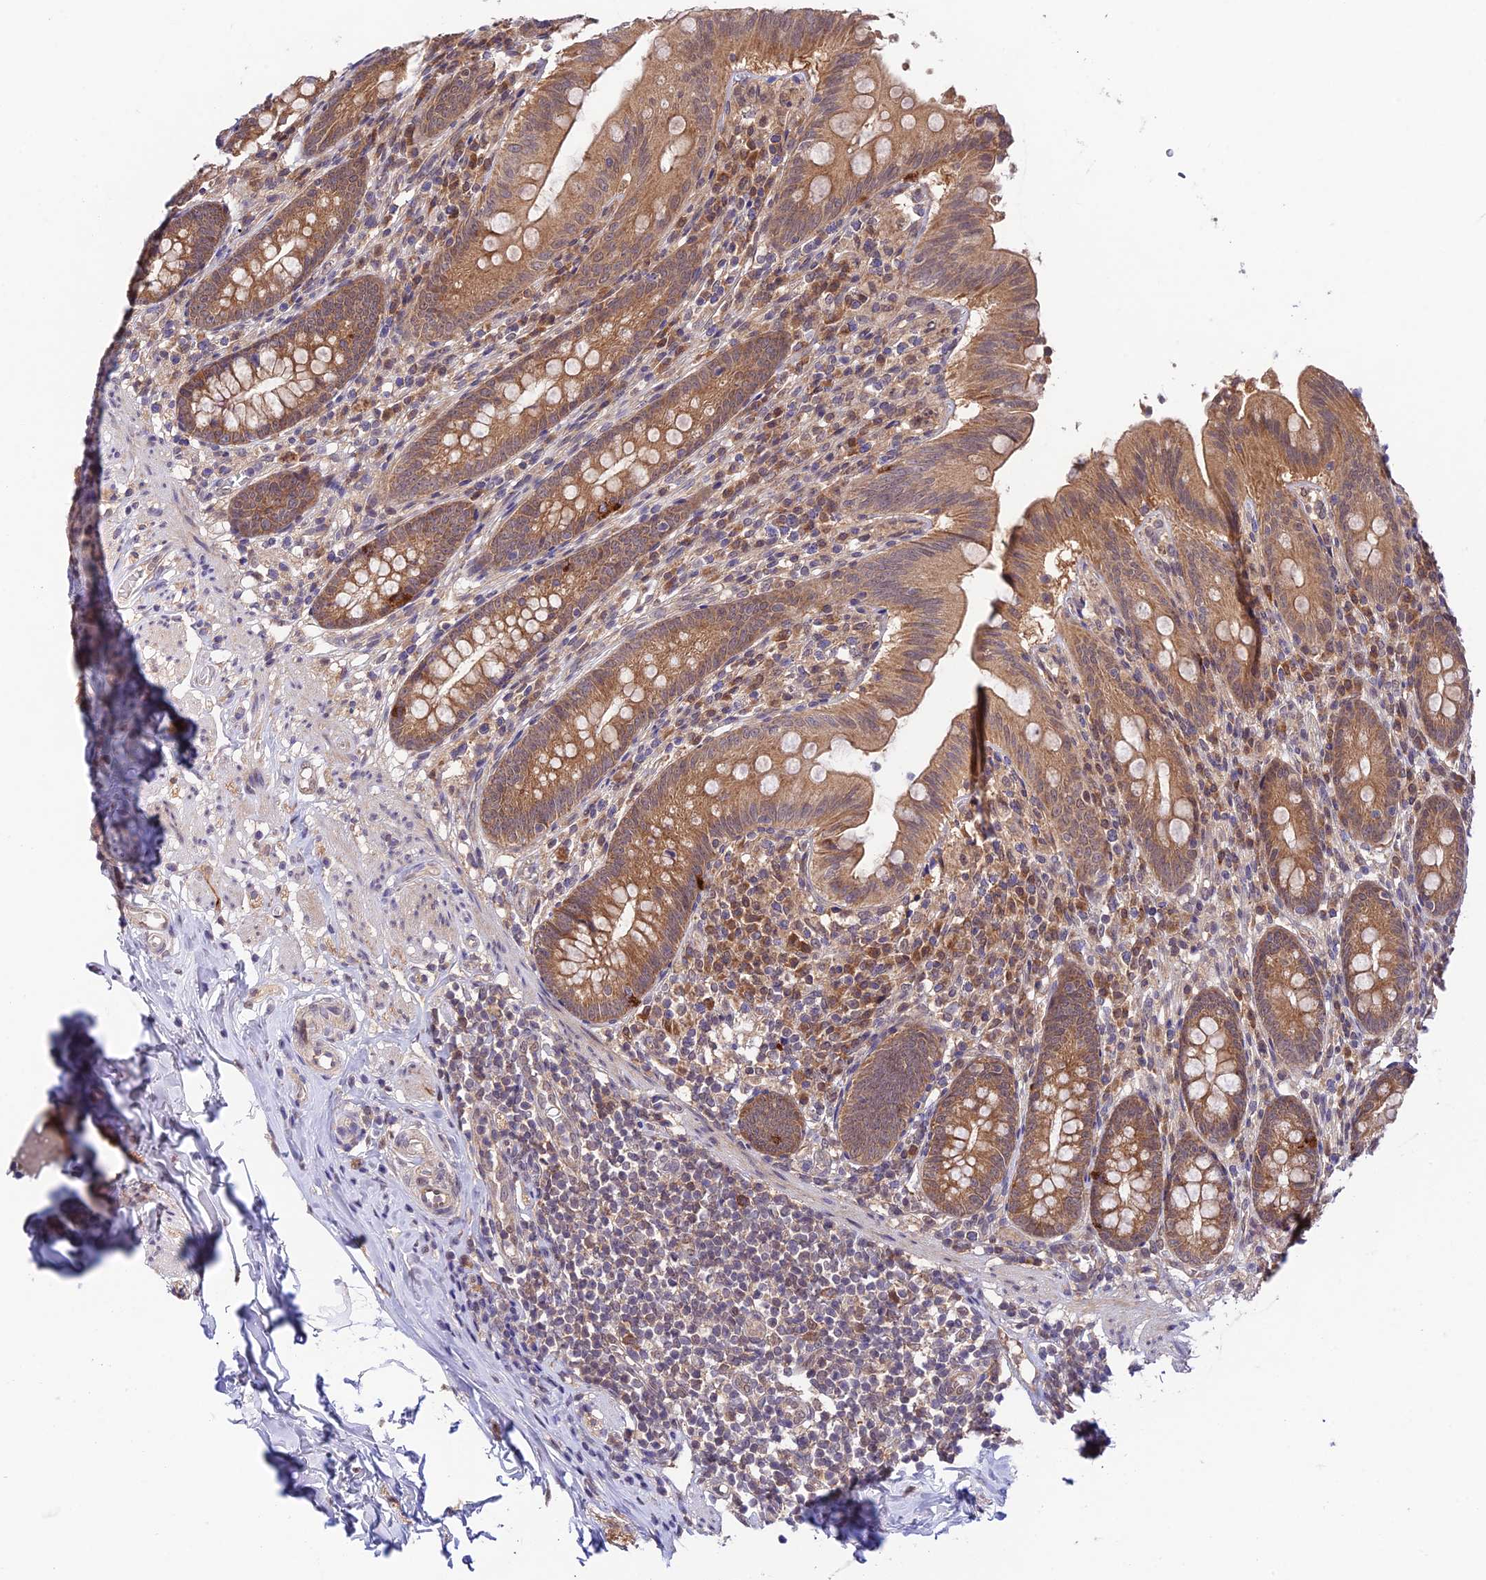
{"staining": {"intensity": "moderate", "quantity": ">75%", "location": "cytoplasmic/membranous"}, "tissue": "appendix", "cell_type": "Glandular cells", "image_type": "normal", "snomed": [{"axis": "morphology", "description": "Normal tissue, NOS"}, {"axis": "topography", "description": "Appendix"}], "caption": "Appendix stained for a protein (brown) exhibits moderate cytoplasmic/membranous positive staining in approximately >75% of glandular cells.", "gene": "TRIM40", "patient": {"sex": "male", "age": 55}}